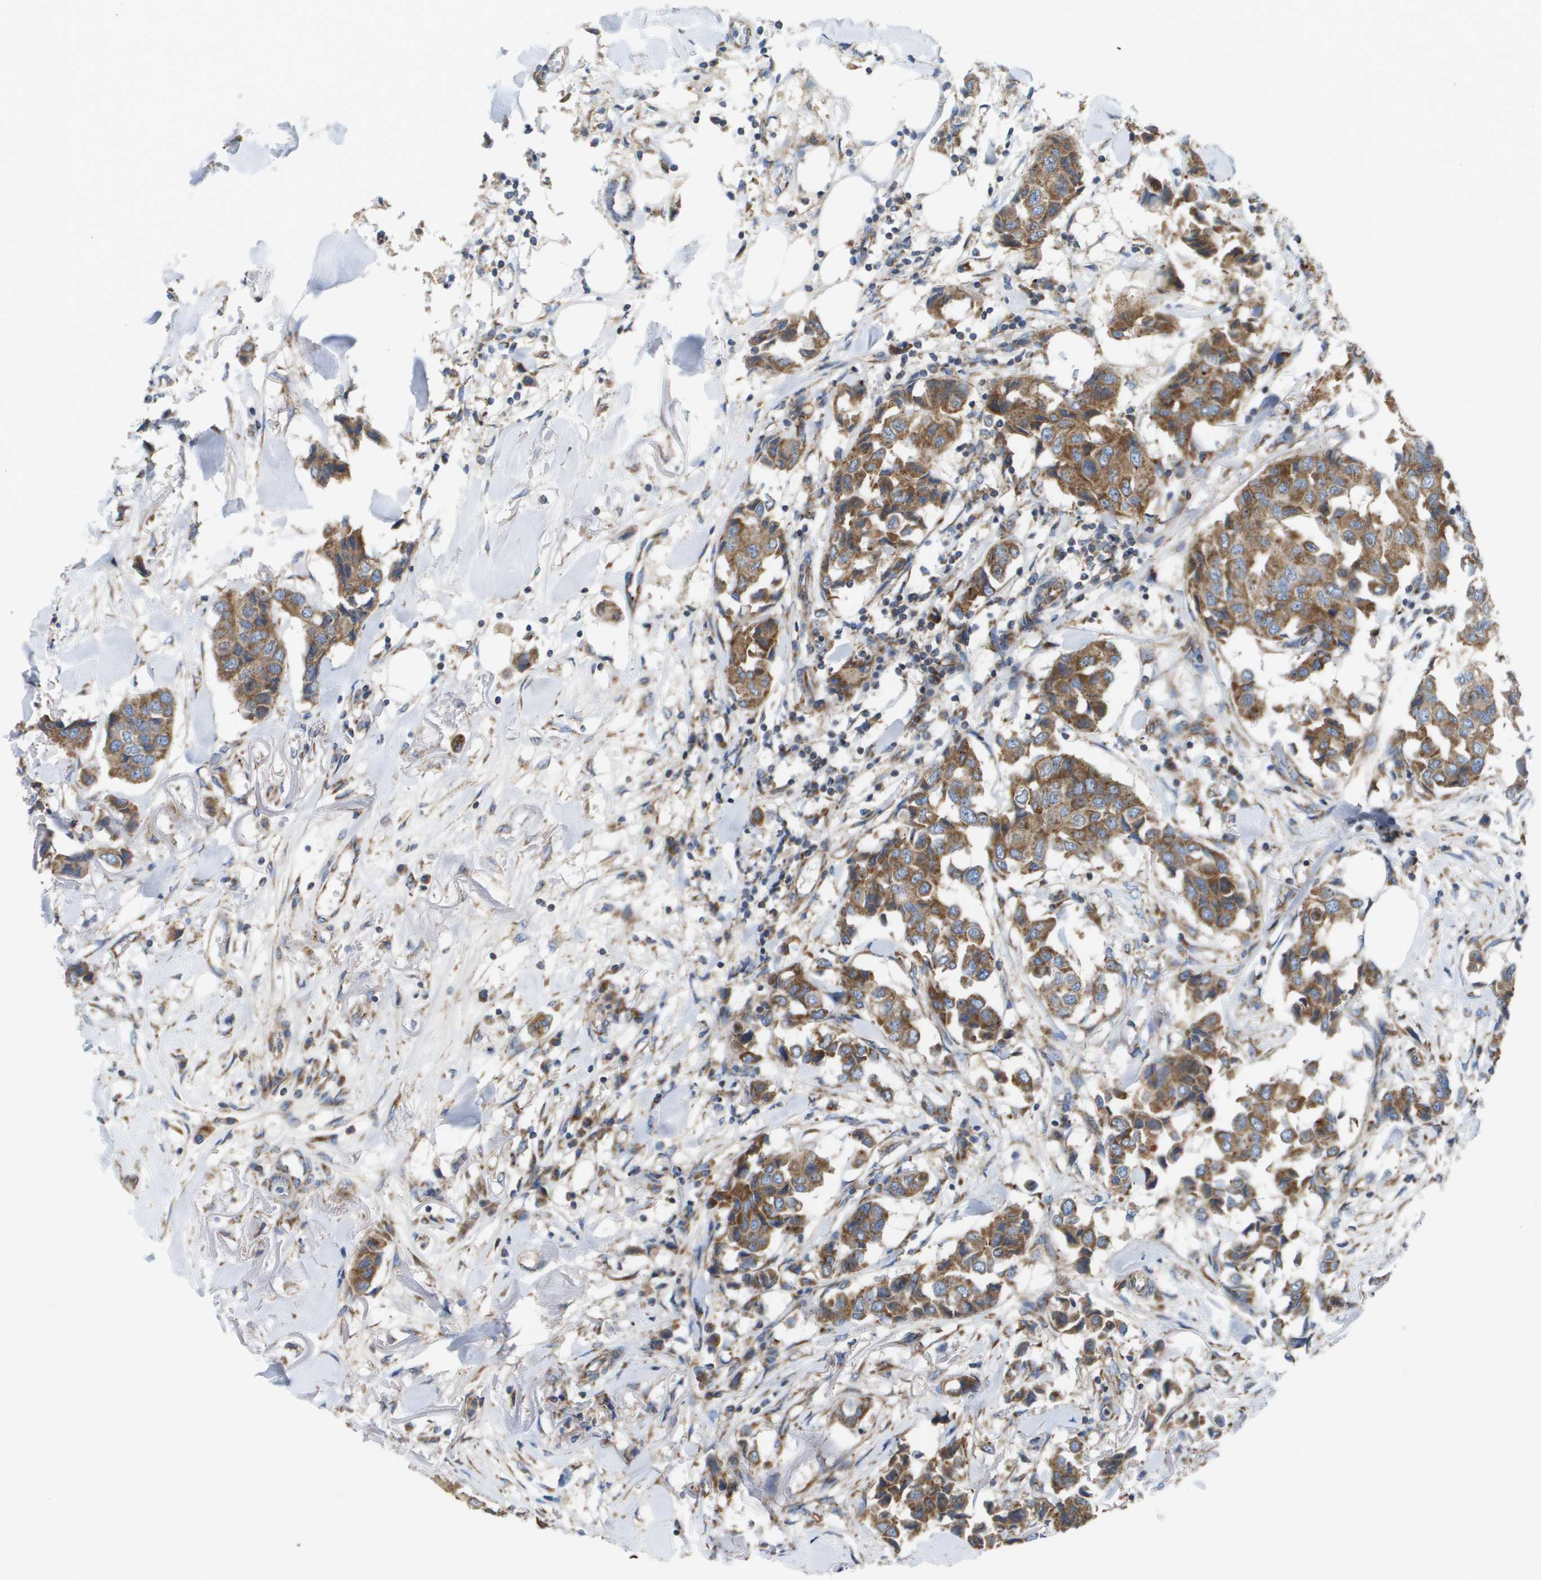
{"staining": {"intensity": "moderate", "quantity": ">75%", "location": "cytoplasmic/membranous"}, "tissue": "breast cancer", "cell_type": "Tumor cells", "image_type": "cancer", "snomed": [{"axis": "morphology", "description": "Duct carcinoma"}, {"axis": "topography", "description": "Breast"}], "caption": "IHC image of neoplastic tissue: human breast intraductal carcinoma stained using immunohistochemistry (IHC) exhibits medium levels of moderate protein expression localized specifically in the cytoplasmic/membranous of tumor cells, appearing as a cytoplasmic/membranous brown color.", "gene": "FIS1", "patient": {"sex": "female", "age": 80}}